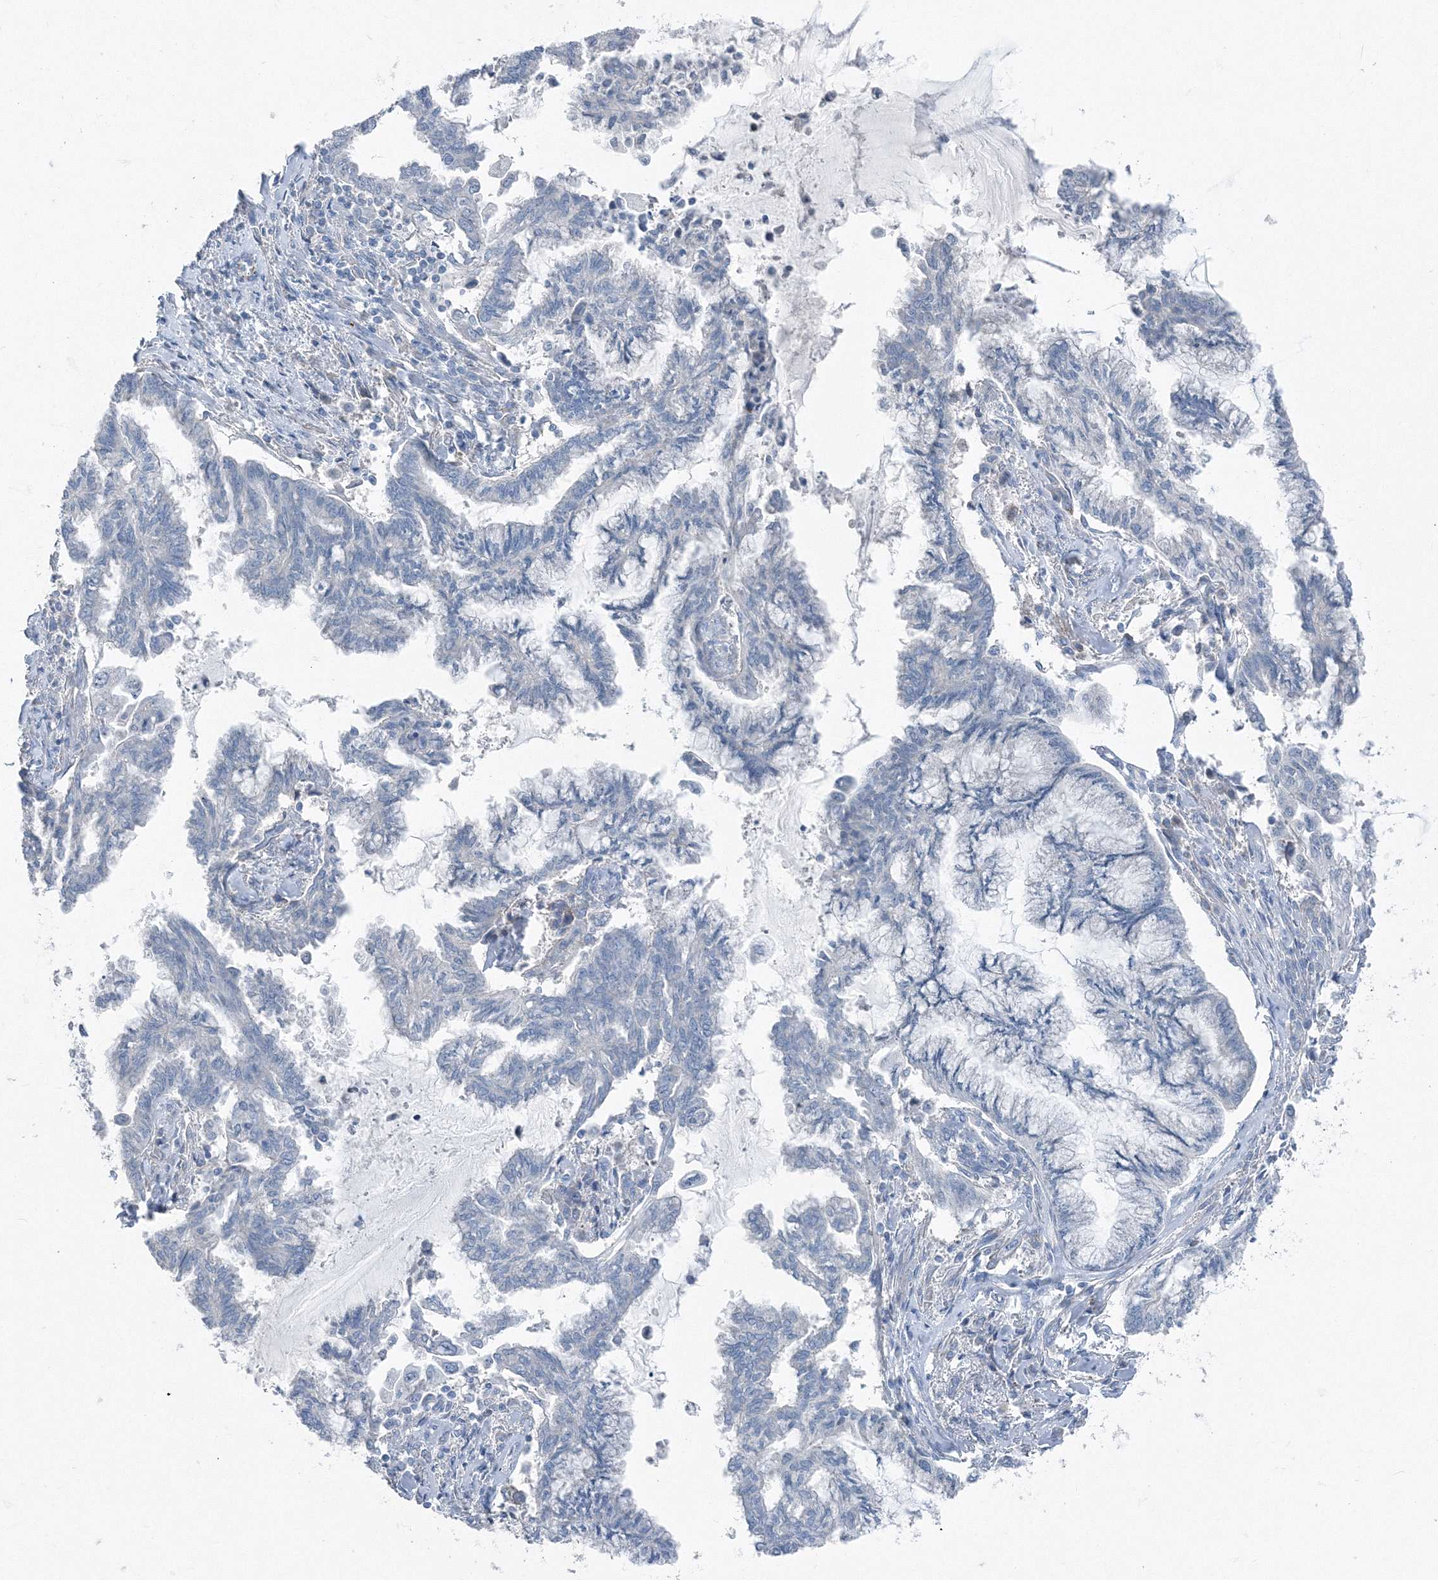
{"staining": {"intensity": "negative", "quantity": "none", "location": "none"}, "tissue": "endometrial cancer", "cell_type": "Tumor cells", "image_type": "cancer", "snomed": [{"axis": "morphology", "description": "Adenocarcinoma, NOS"}, {"axis": "topography", "description": "Endometrium"}], "caption": "The micrograph displays no significant staining in tumor cells of endometrial cancer (adenocarcinoma).", "gene": "AASDH", "patient": {"sex": "female", "age": 86}}